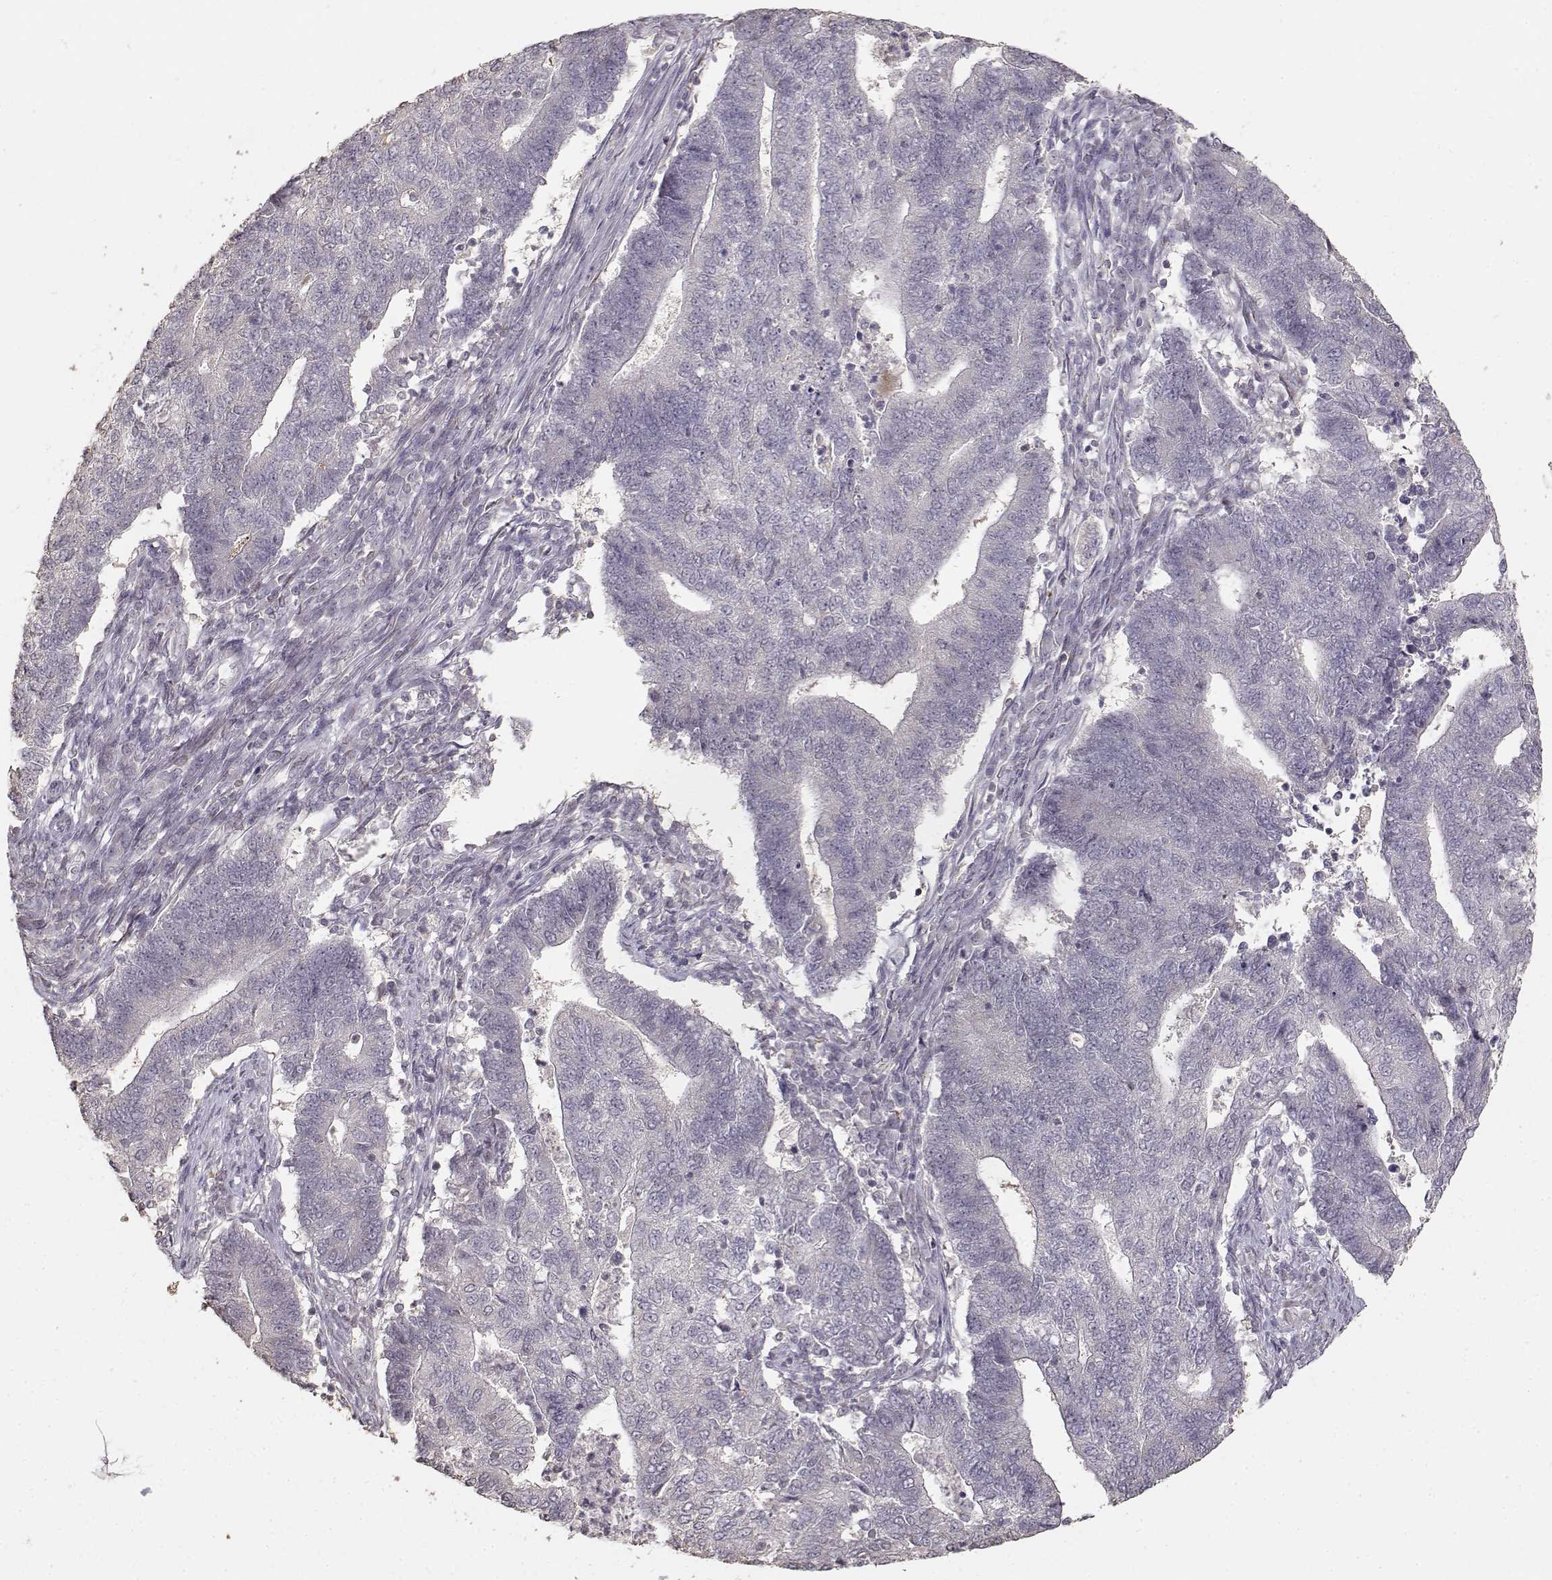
{"staining": {"intensity": "negative", "quantity": "none", "location": "none"}, "tissue": "endometrial cancer", "cell_type": "Tumor cells", "image_type": "cancer", "snomed": [{"axis": "morphology", "description": "Adenocarcinoma, NOS"}, {"axis": "topography", "description": "Uterus"}, {"axis": "topography", "description": "Endometrium"}], "caption": "The image demonstrates no staining of tumor cells in adenocarcinoma (endometrial).", "gene": "UROC1", "patient": {"sex": "female", "age": 54}}